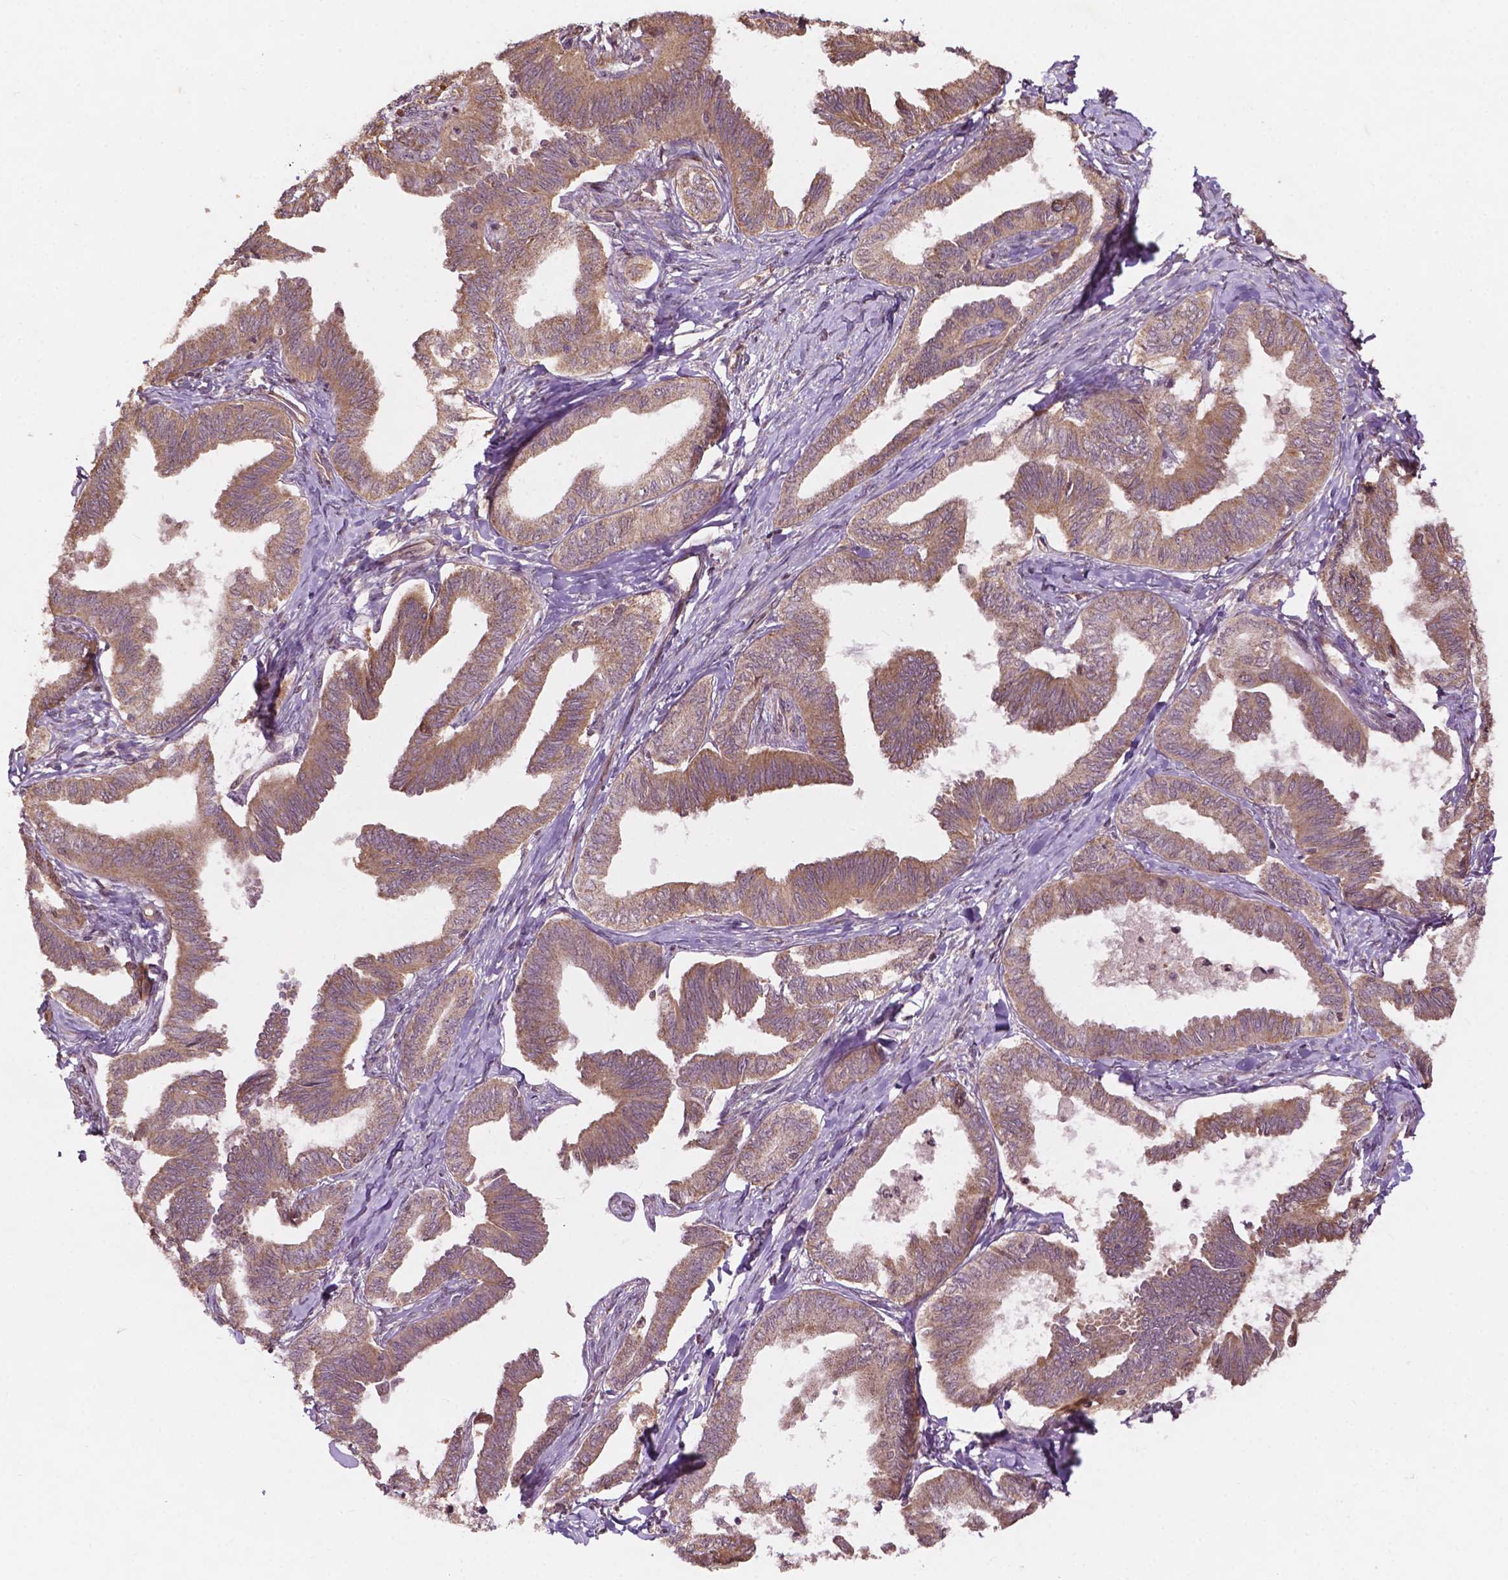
{"staining": {"intensity": "moderate", "quantity": ">75%", "location": "cytoplasmic/membranous"}, "tissue": "ovarian cancer", "cell_type": "Tumor cells", "image_type": "cancer", "snomed": [{"axis": "morphology", "description": "Carcinoma, endometroid"}, {"axis": "topography", "description": "Ovary"}], "caption": "Human endometroid carcinoma (ovarian) stained with a protein marker displays moderate staining in tumor cells.", "gene": "CDC42BPA", "patient": {"sex": "female", "age": 70}}